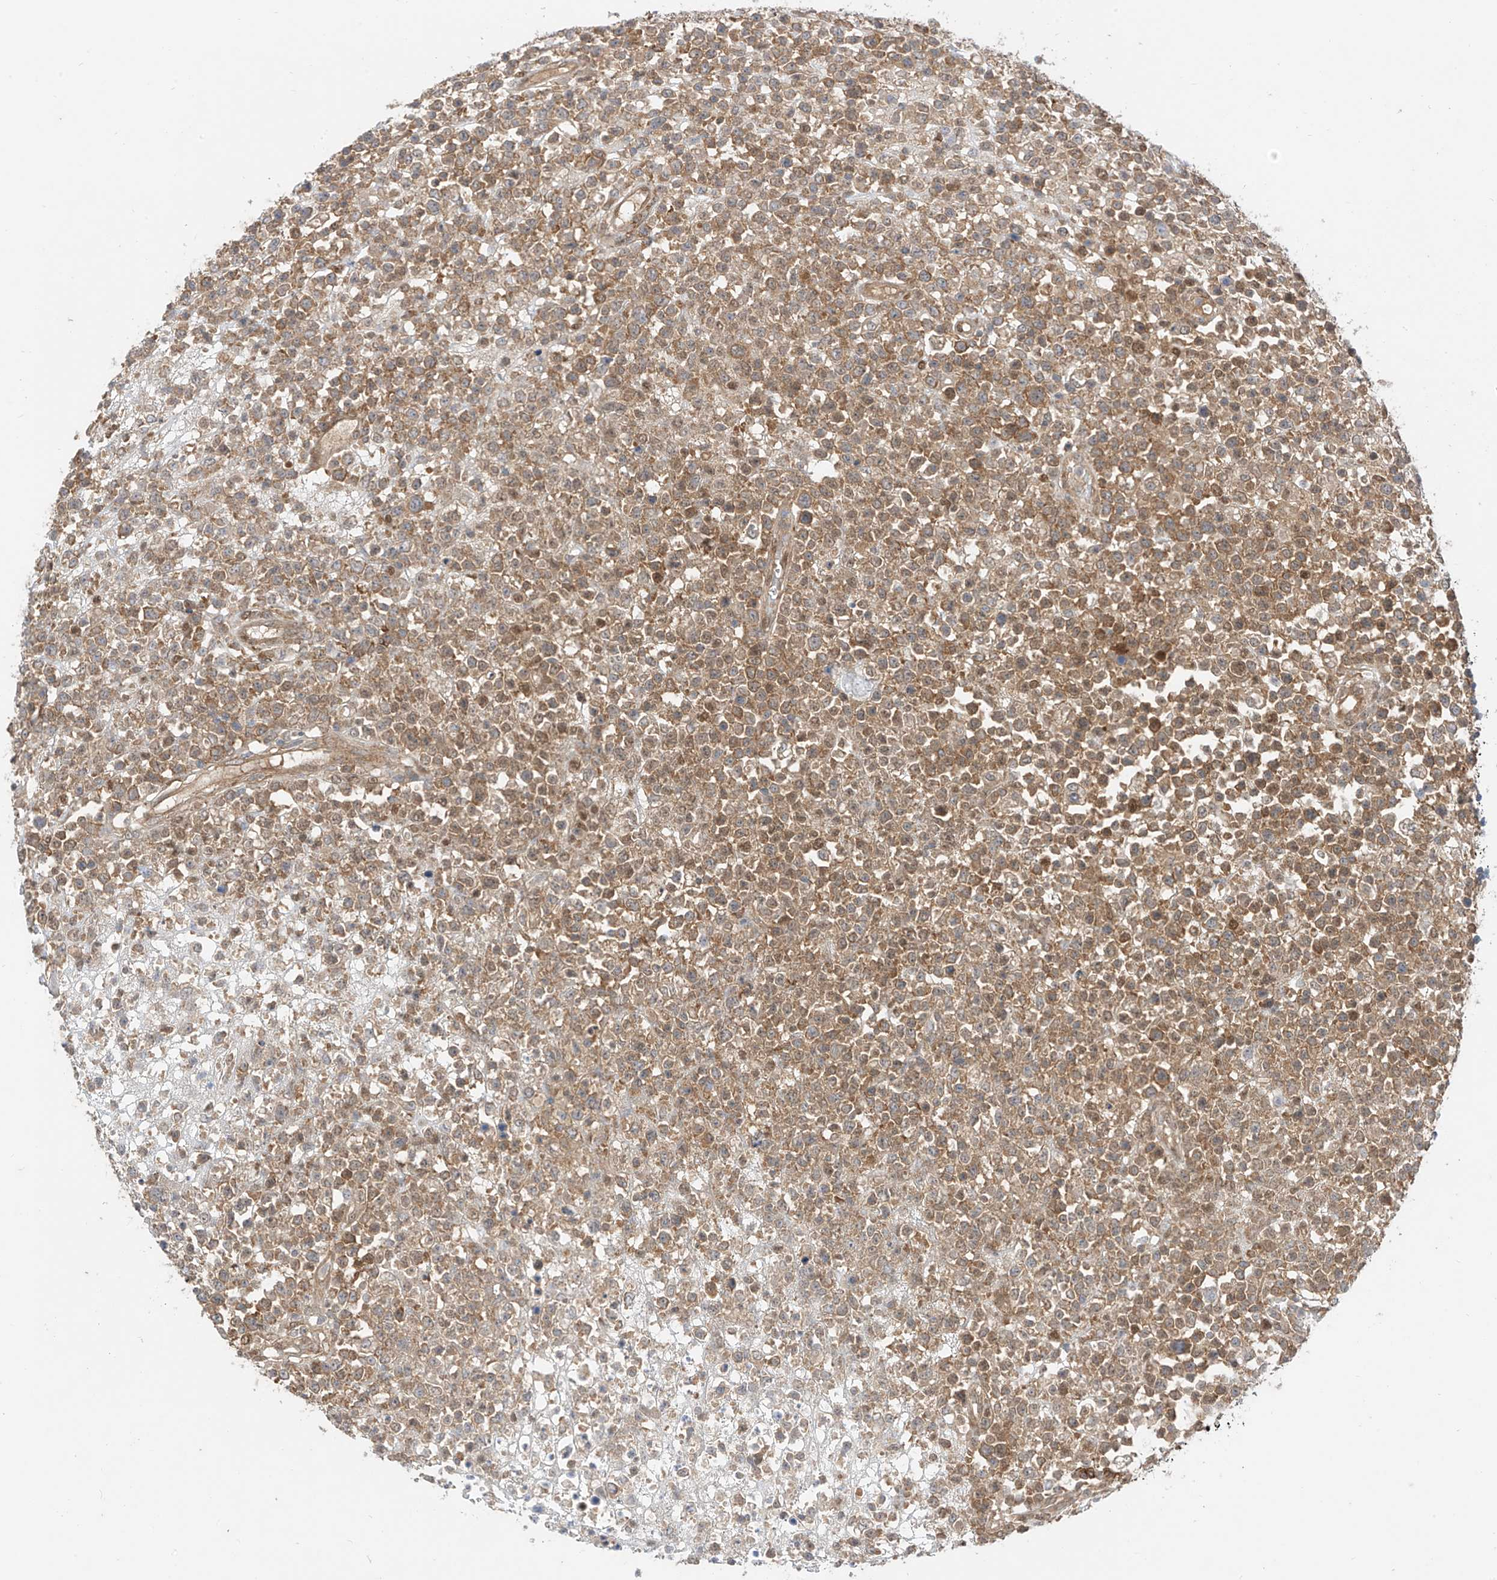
{"staining": {"intensity": "moderate", "quantity": ">75%", "location": "cytoplasmic/membranous"}, "tissue": "lymphoma", "cell_type": "Tumor cells", "image_type": "cancer", "snomed": [{"axis": "morphology", "description": "Malignant lymphoma, non-Hodgkin's type, High grade"}, {"axis": "topography", "description": "Colon"}], "caption": "Brown immunohistochemical staining in lymphoma demonstrates moderate cytoplasmic/membranous positivity in about >75% of tumor cells.", "gene": "MRTFA", "patient": {"sex": "female", "age": 53}}